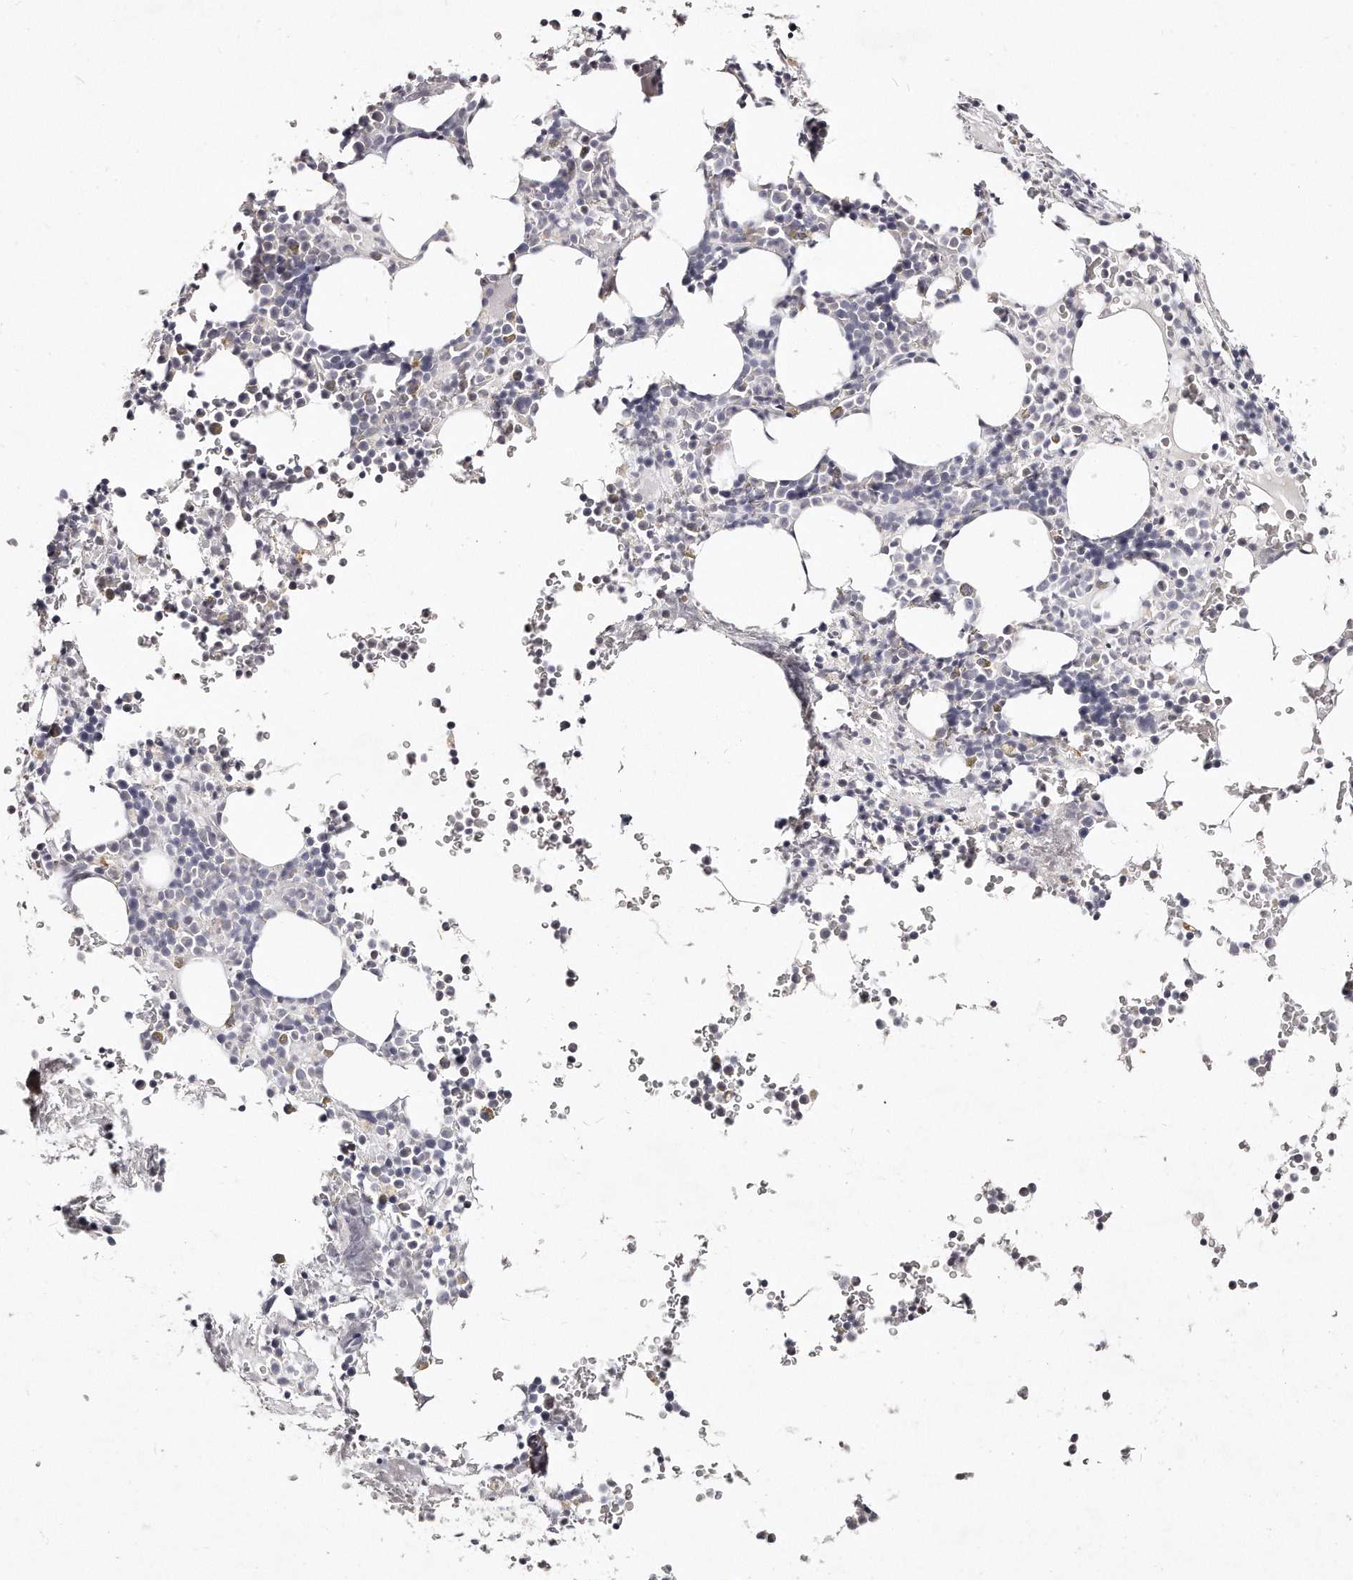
{"staining": {"intensity": "negative", "quantity": "none", "location": "none"}, "tissue": "bone marrow", "cell_type": "Hematopoietic cells", "image_type": "normal", "snomed": [{"axis": "morphology", "description": "Normal tissue, NOS"}, {"axis": "topography", "description": "Bone marrow"}], "caption": "DAB (3,3'-diaminobenzidine) immunohistochemical staining of unremarkable bone marrow demonstrates no significant expression in hematopoietic cells.", "gene": "LMOD1", "patient": {"sex": "male", "age": 58}}